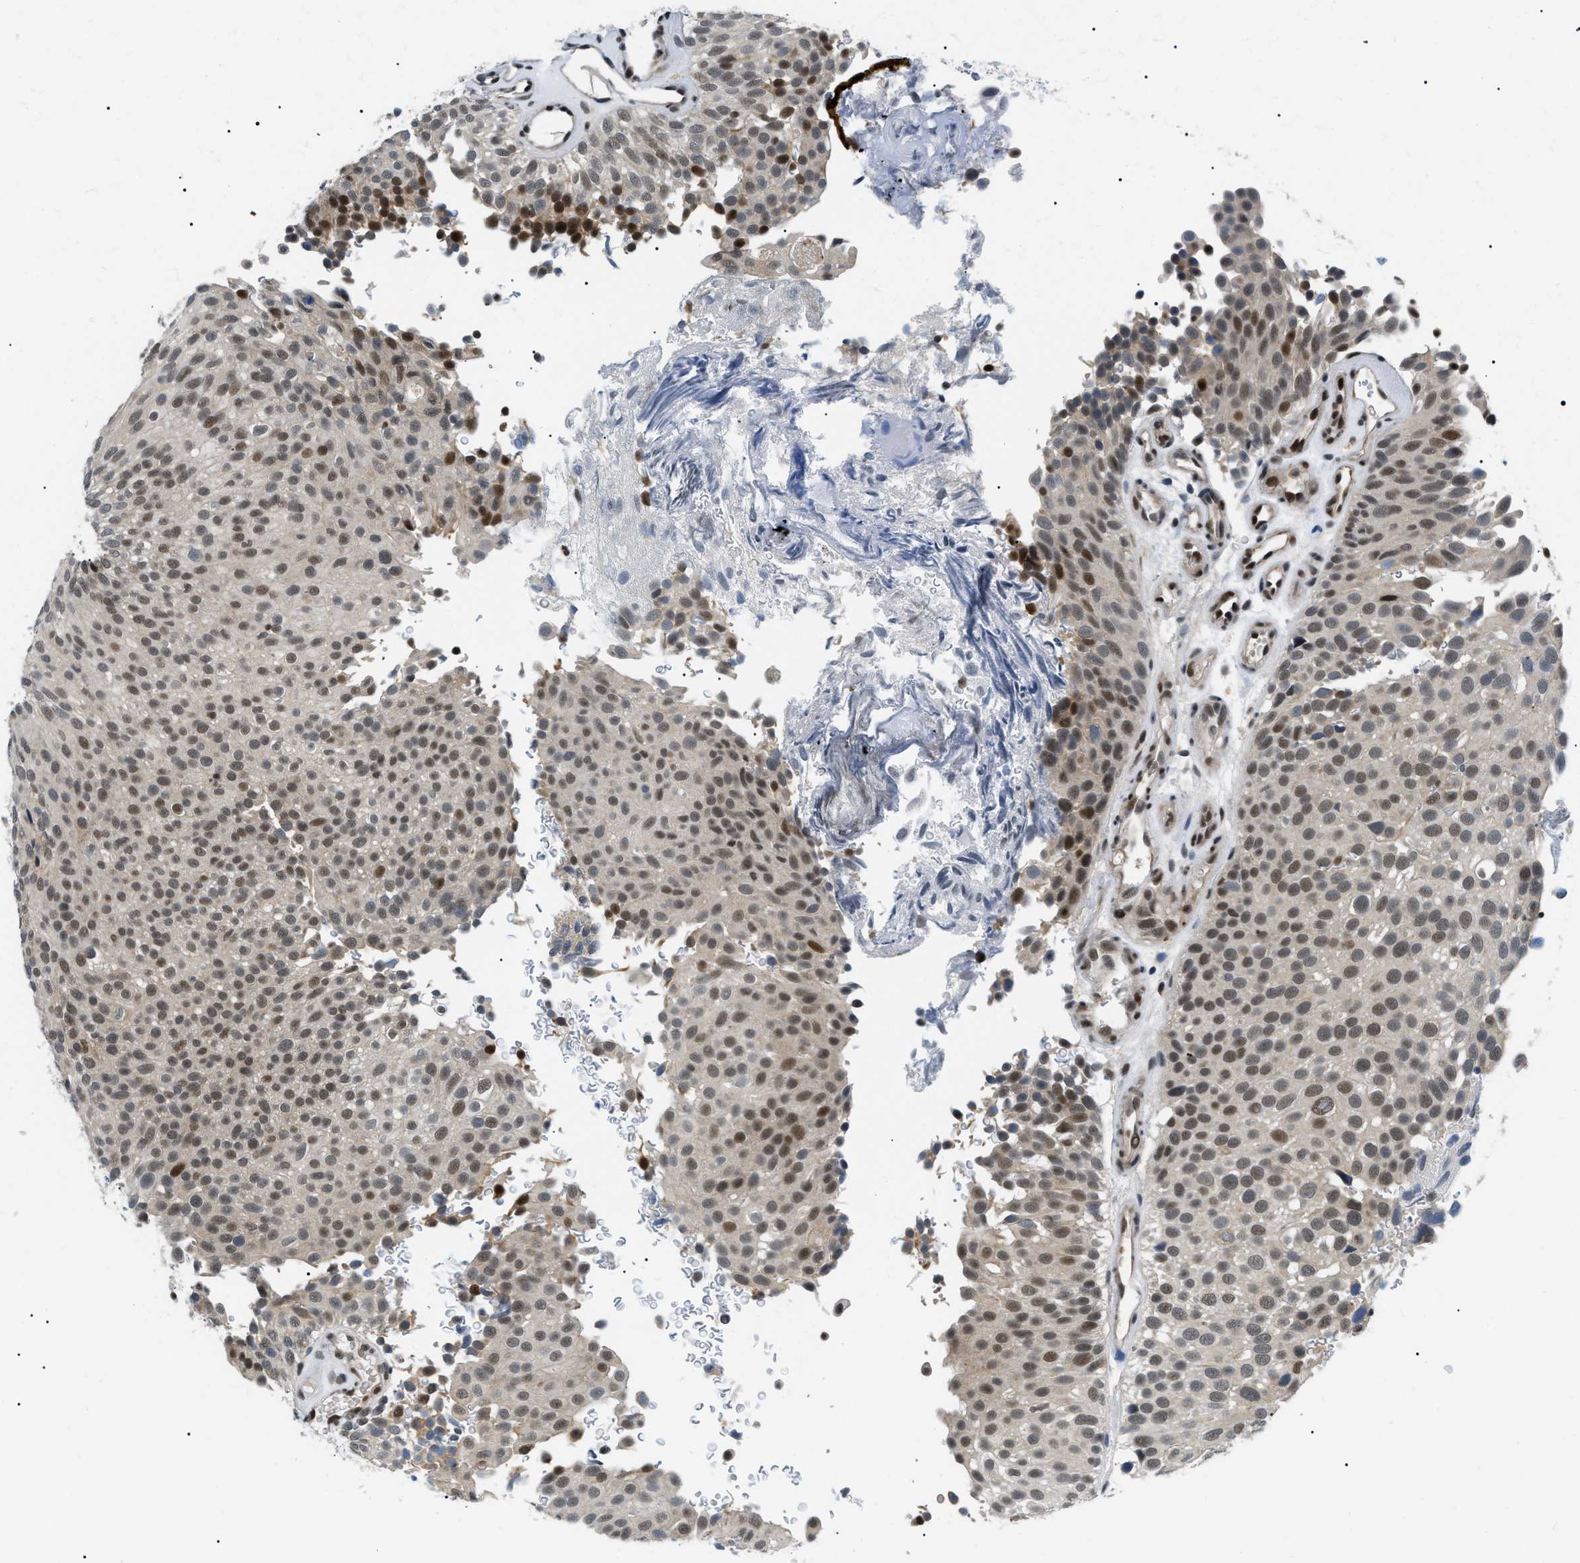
{"staining": {"intensity": "moderate", "quantity": ">75%", "location": "nuclear"}, "tissue": "urothelial cancer", "cell_type": "Tumor cells", "image_type": "cancer", "snomed": [{"axis": "morphology", "description": "Urothelial carcinoma, Low grade"}, {"axis": "topography", "description": "Urinary bladder"}], "caption": "Immunohistochemistry micrograph of human urothelial cancer stained for a protein (brown), which reveals medium levels of moderate nuclear positivity in about >75% of tumor cells.", "gene": "RBM15", "patient": {"sex": "male", "age": 78}}